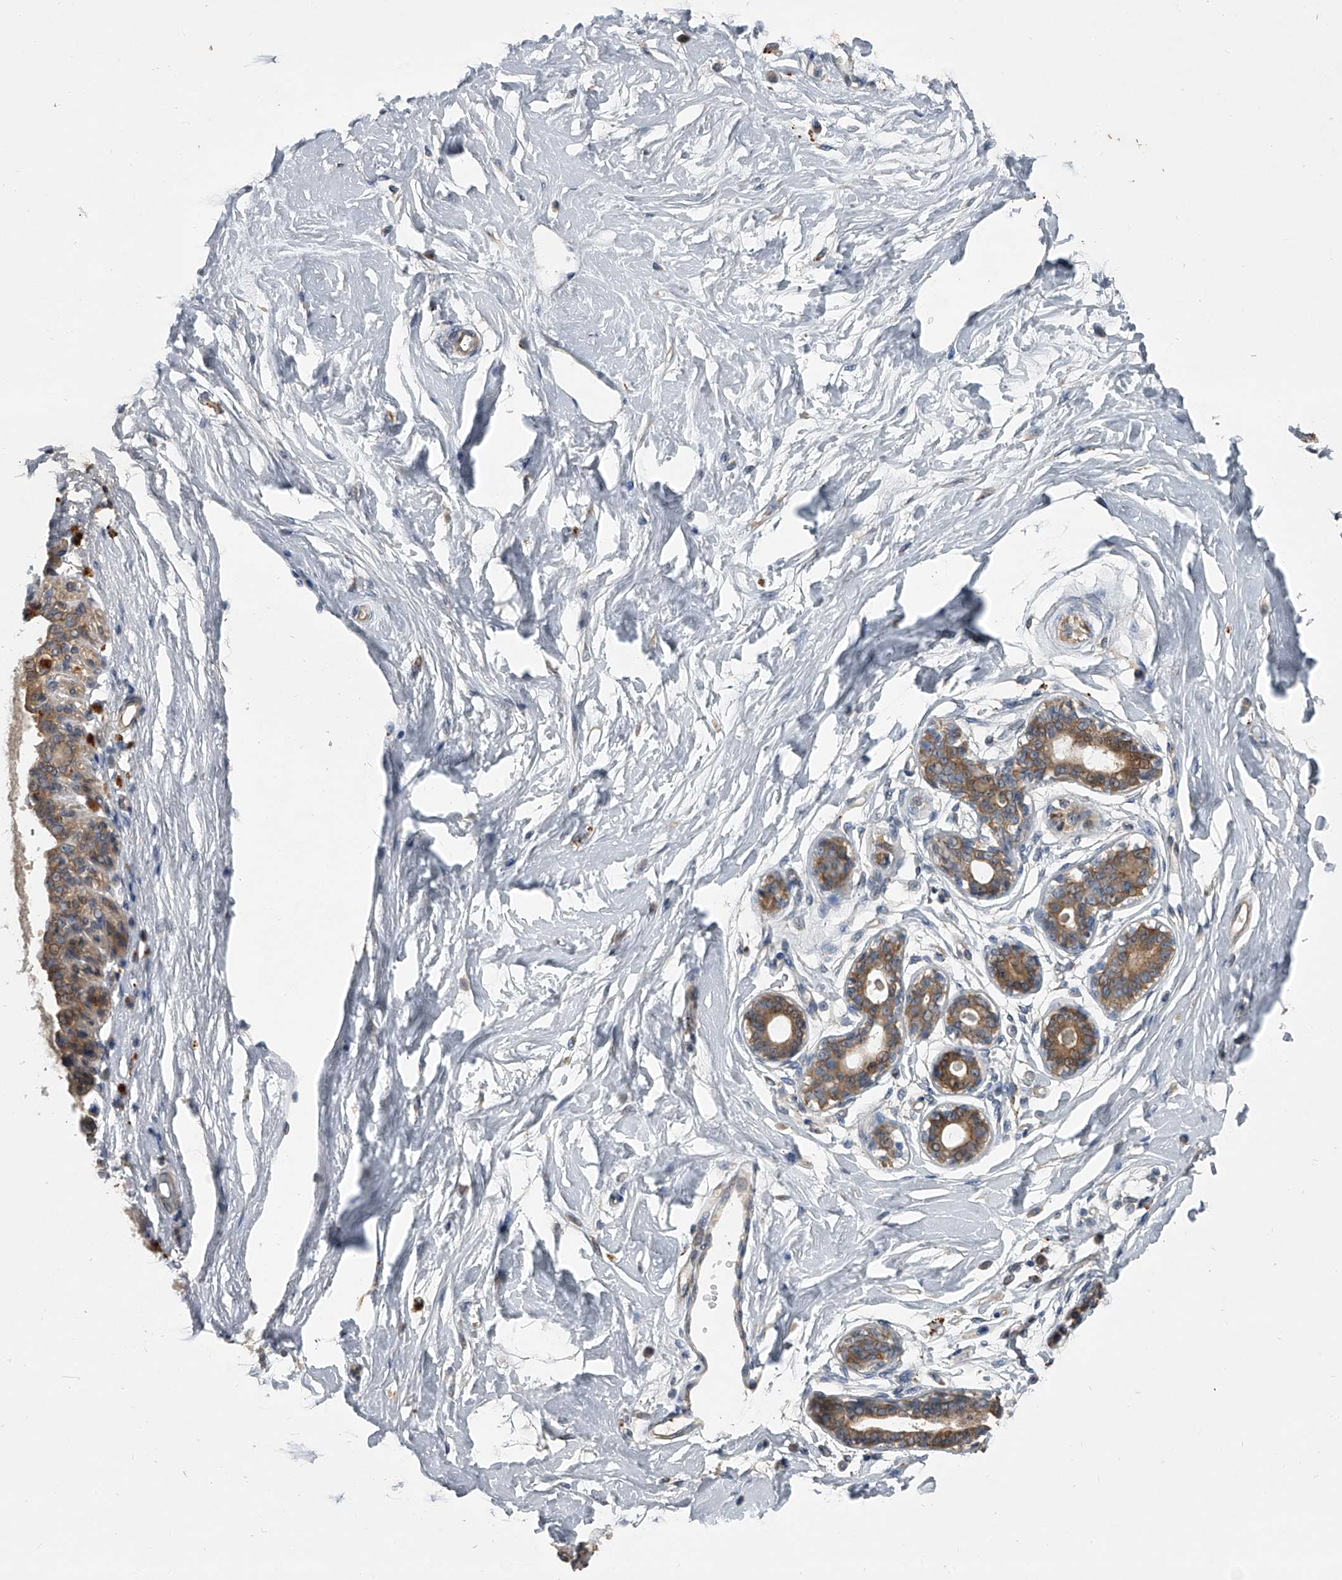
{"staining": {"intensity": "negative", "quantity": "none", "location": "none"}, "tissue": "breast", "cell_type": "Adipocytes", "image_type": "normal", "snomed": [{"axis": "morphology", "description": "Normal tissue, NOS"}, {"axis": "topography", "description": "Breast"}], "caption": "The immunohistochemistry (IHC) image has no significant staining in adipocytes of breast.", "gene": "DOCK9", "patient": {"sex": "female", "age": 45}}